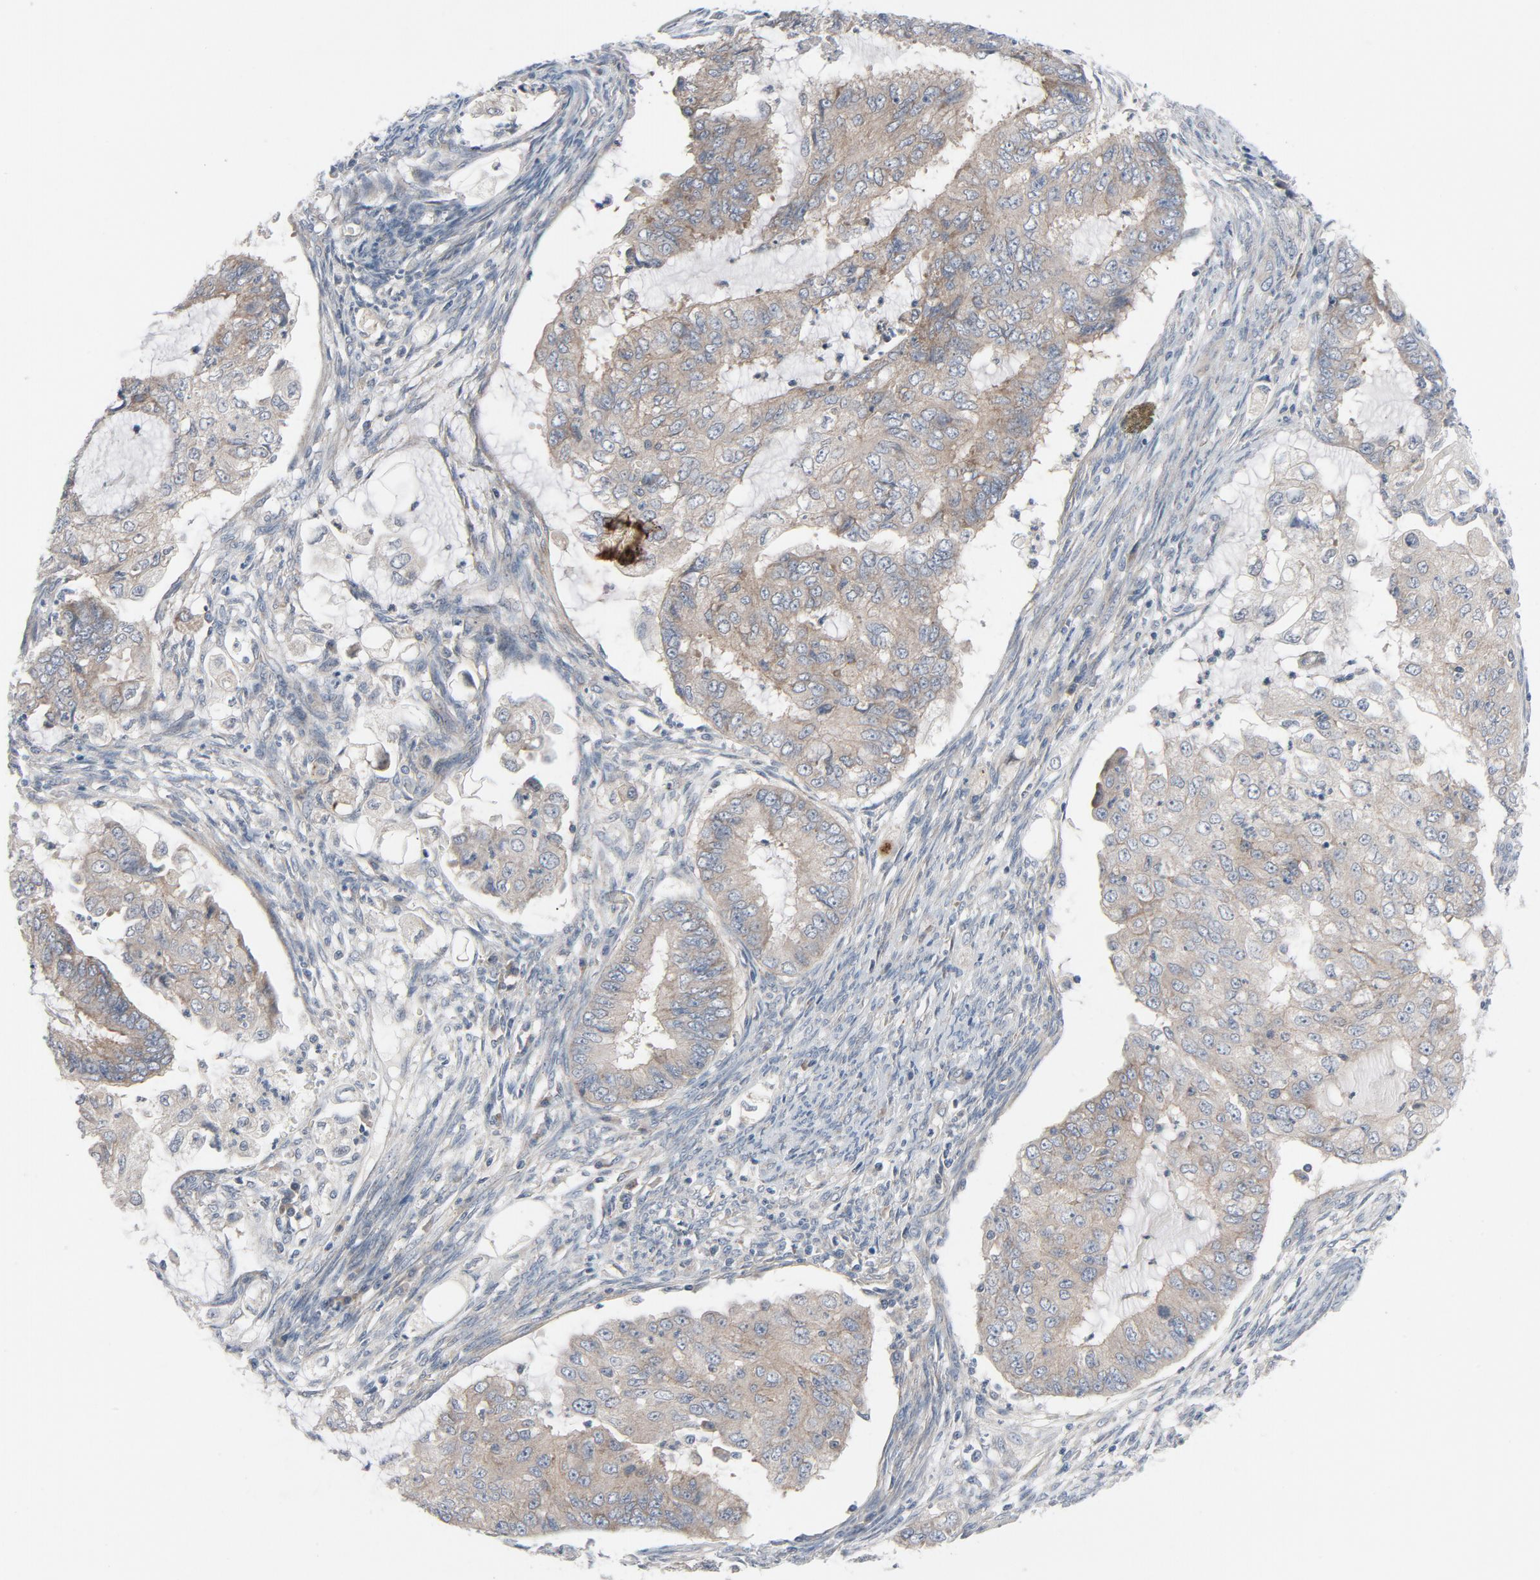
{"staining": {"intensity": "moderate", "quantity": ">75%", "location": "cytoplasmic/membranous"}, "tissue": "endometrial cancer", "cell_type": "Tumor cells", "image_type": "cancer", "snomed": [{"axis": "morphology", "description": "Adenocarcinoma, NOS"}, {"axis": "topography", "description": "Endometrium"}], "caption": "There is medium levels of moderate cytoplasmic/membranous expression in tumor cells of adenocarcinoma (endometrial), as demonstrated by immunohistochemical staining (brown color).", "gene": "TSG101", "patient": {"sex": "female", "age": 75}}